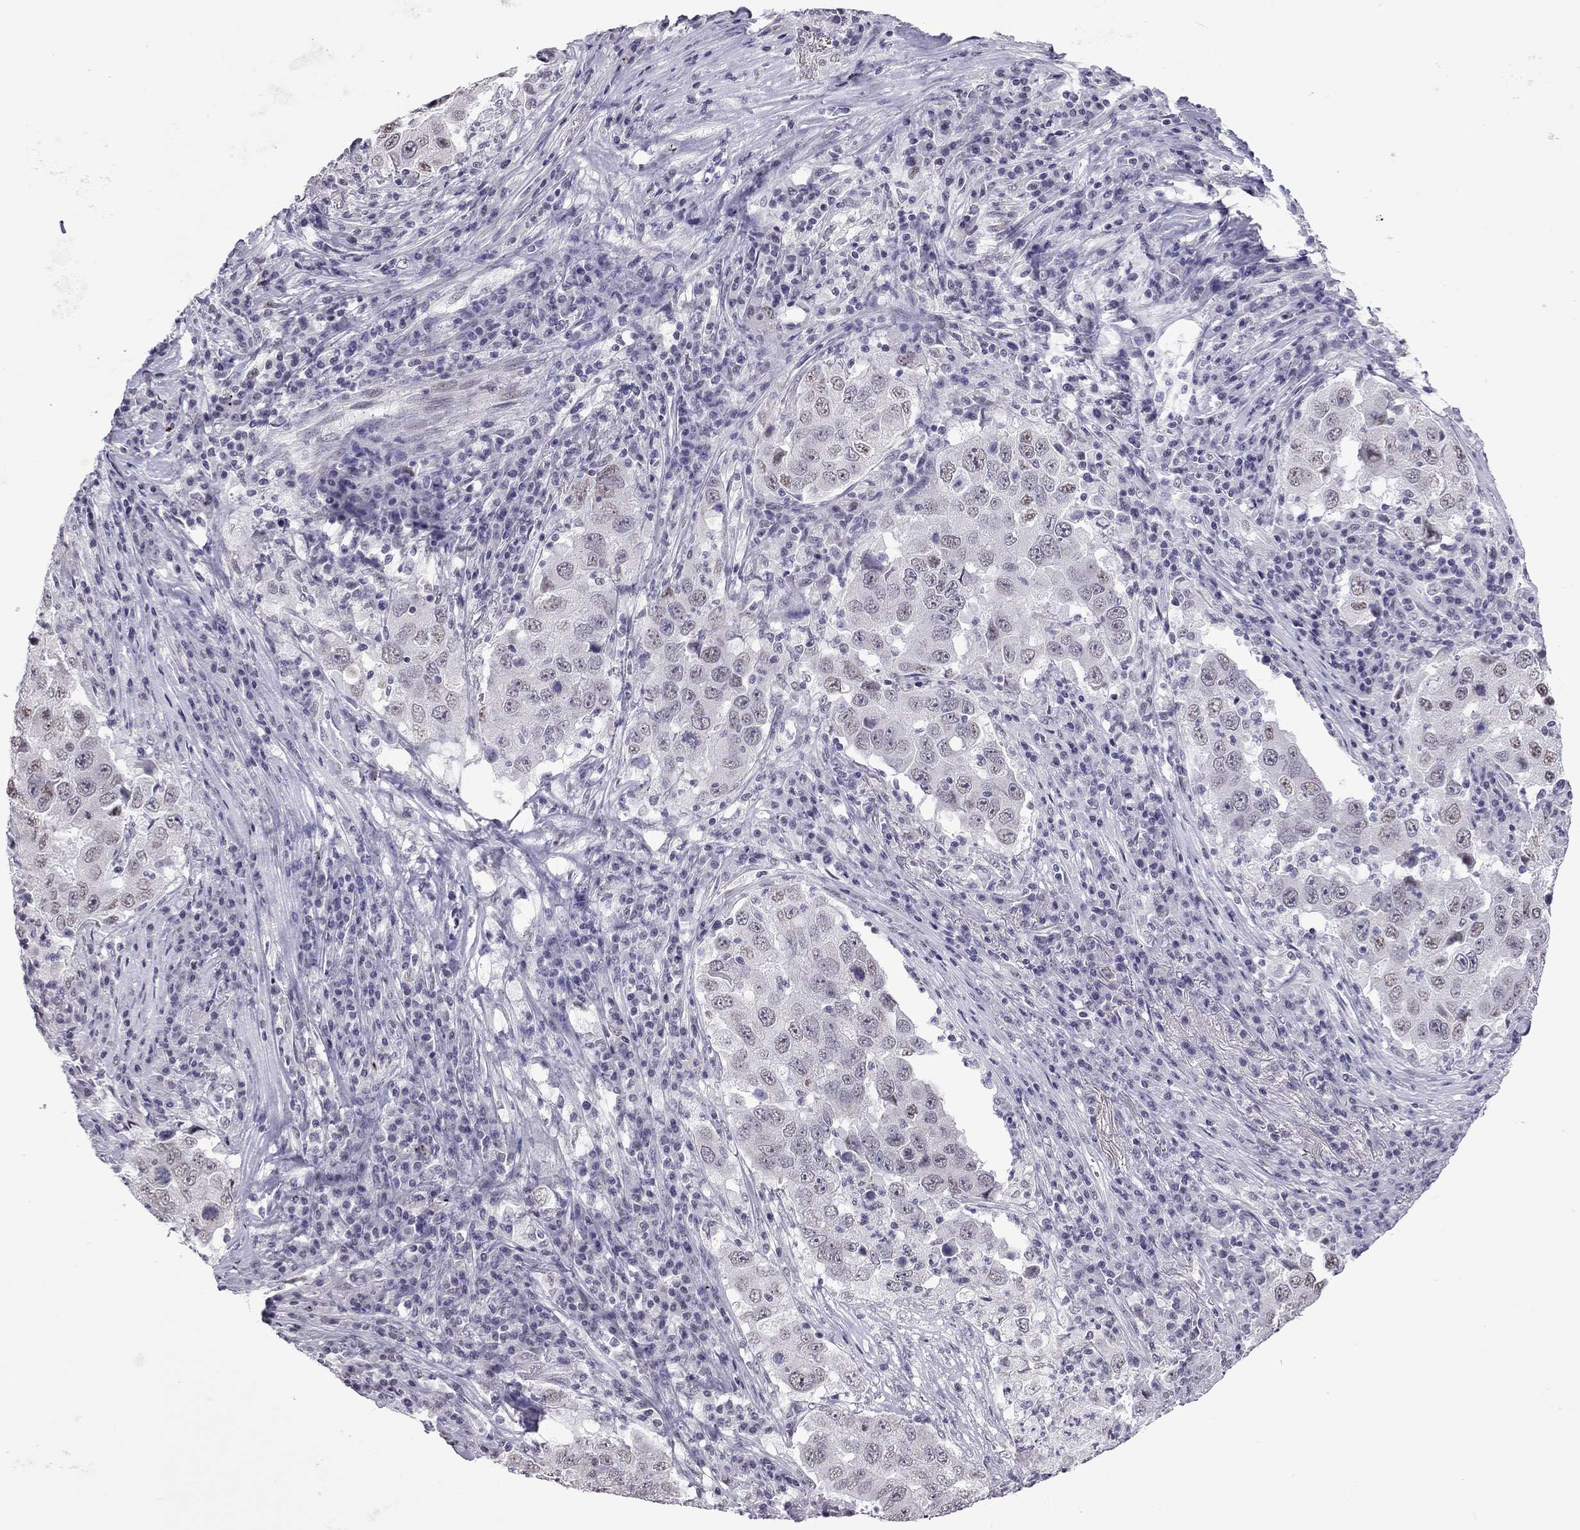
{"staining": {"intensity": "negative", "quantity": "none", "location": "none"}, "tissue": "lung cancer", "cell_type": "Tumor cells", "image_type": "cancer", "snomed": [{"axis": "morphology", "description": "Adenocarcinoma, NOS"}, {"axis": "topography", "description": "Lung"}], "caption": "Tumor cells show no significant expression in adenocarcinoma (lung). The staining is performed using DAB (3,3'-diaminobenzidine) brown chromogen with nuclei counter-stained in using hematoxylin.", "gene": "PPP1R3A", "patient": {"sex": "male", "age": 73}}